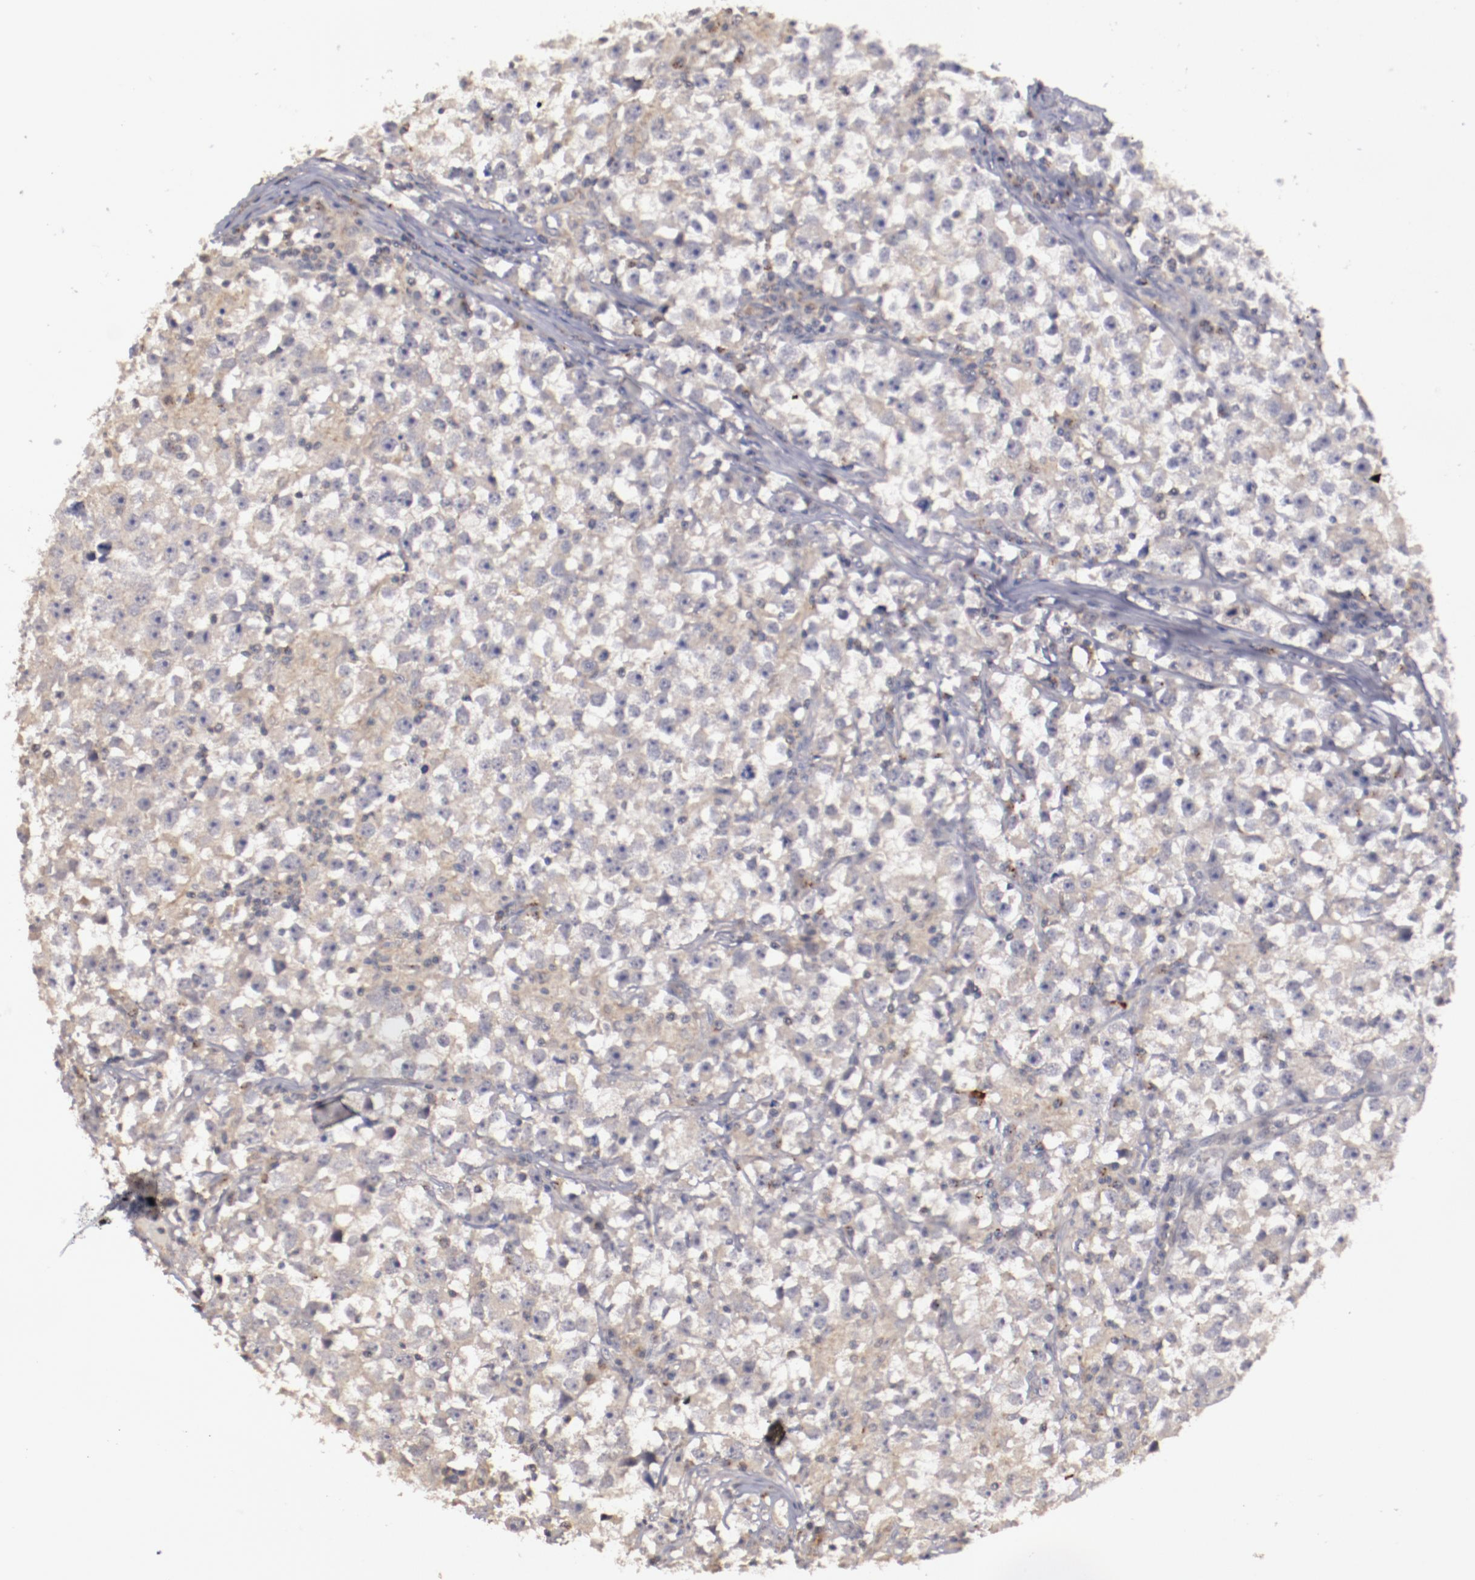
{"staining": {"intensity": "weak", "quantity": ">75%", "location": "cytoplasmic/membranous"}, "tissue": "testis cancer", "cell_type": "Tumor cells", "image_type": "cancer", "snomed": [{"axis": "morphology", "description": "Seminoma, NOS"}, {"axis": "topography", "description": "Testis"}], "caption": "The immunohistochemical stain shows weak cytoplasmic/membranous staining in tumor cells of testis seminoma tissue. The staining is performed using DAB brown chromogen to label protein expression. The nuclei are counter-stained blue using hematoxylin.", "gene": "NRXN3", "patient": {"sex": "male", "age": 33}}